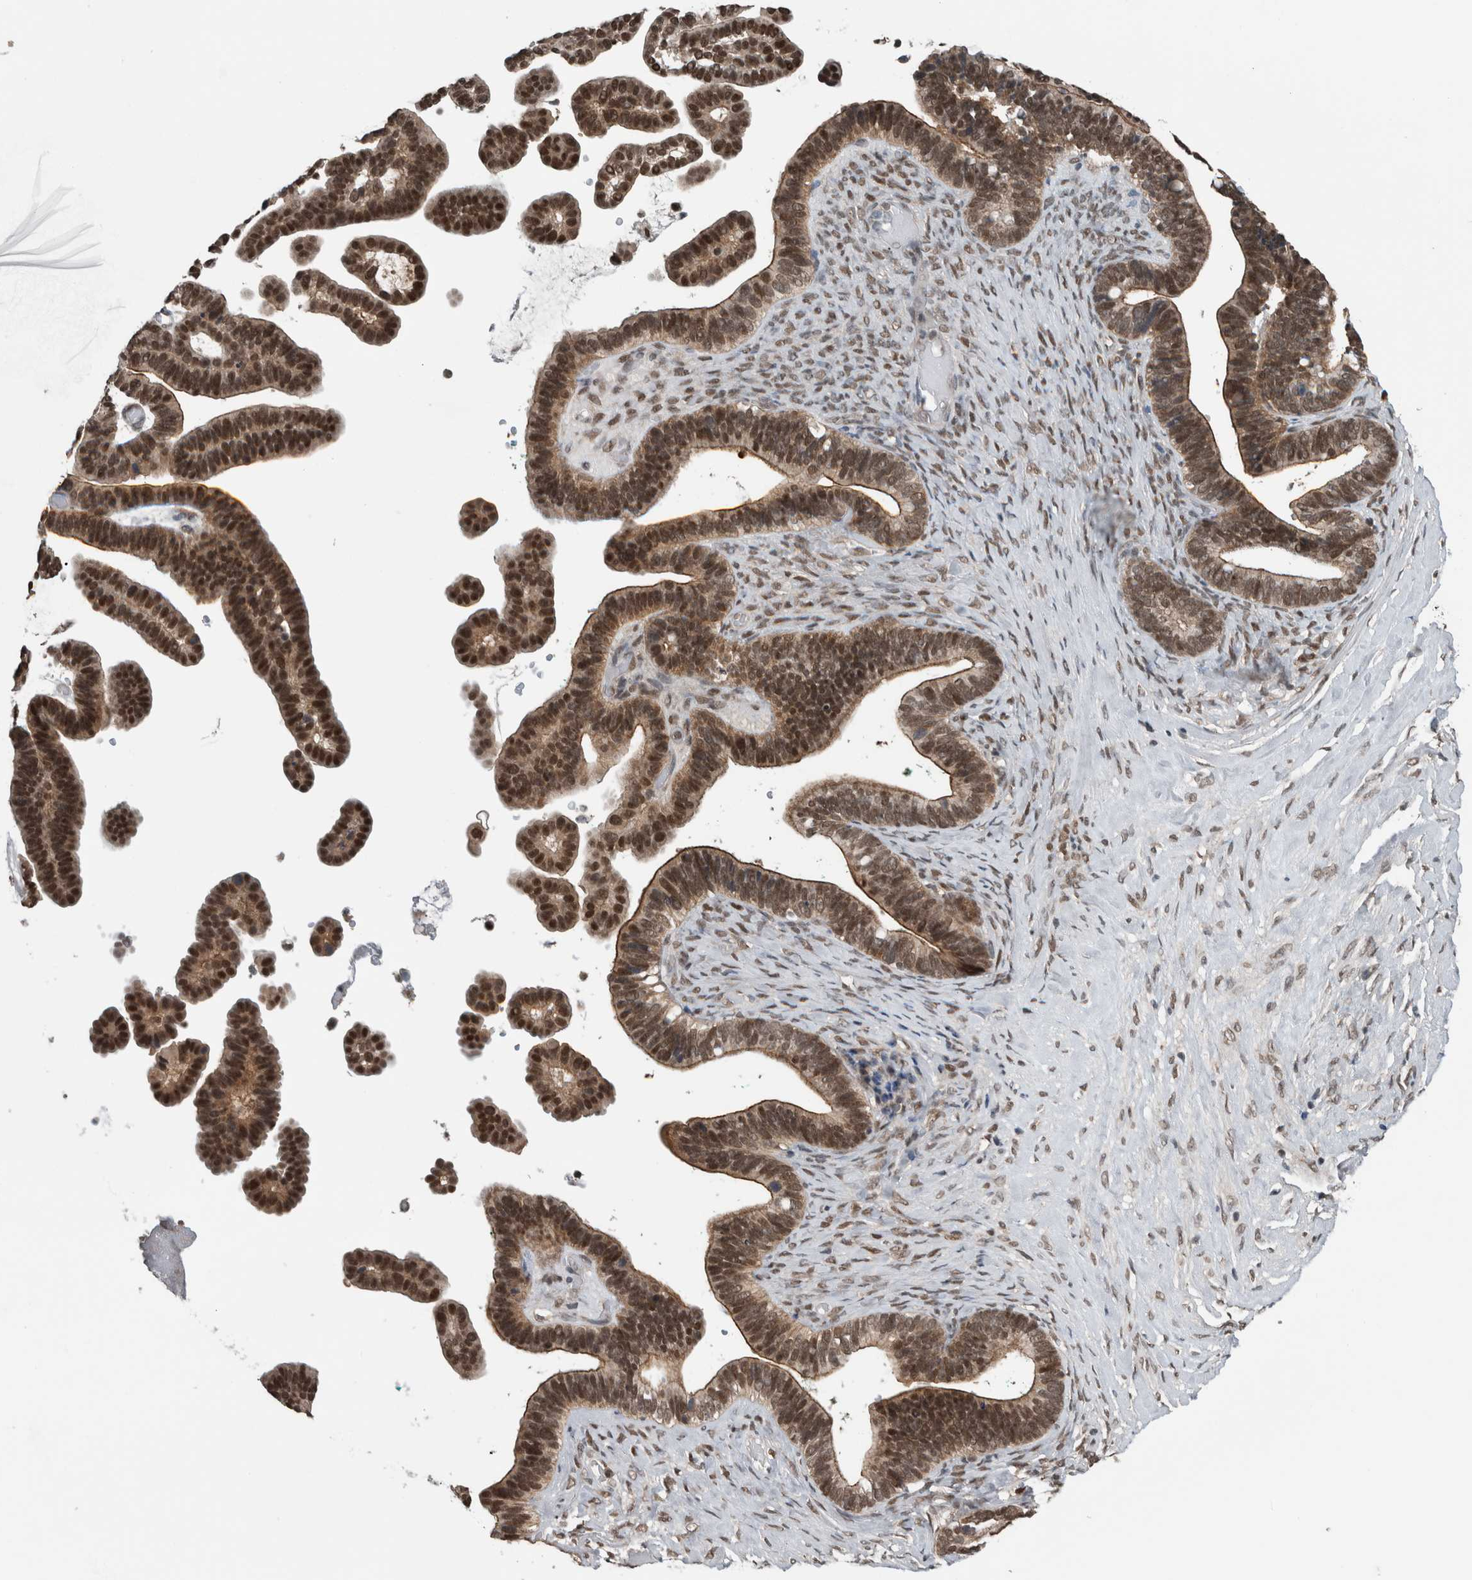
{"staining": {"intensity": "strong", "quantity": ">75%", "location": "cytoplasmic/membranous,nuclear"}, "tissue": "ovarian cancer", "cell_type": "Tumor cells", "image_type": "cancer", "snomed": [{"axis": "morphology", "description": "Cystadenocarcinoma, serous, NOS"}, {"axis": "topography", "description": "Ovary"}], "caption": "A high-resolution histopathology image shows immunohistochemistry staining of ovarian cancer, which reveals strong cytoplasmic/membranous and nuclear expression in approximately >75% of tumor cells.", "gene": "SPAG7", "patient": {"sex": "female", "age": 56}}